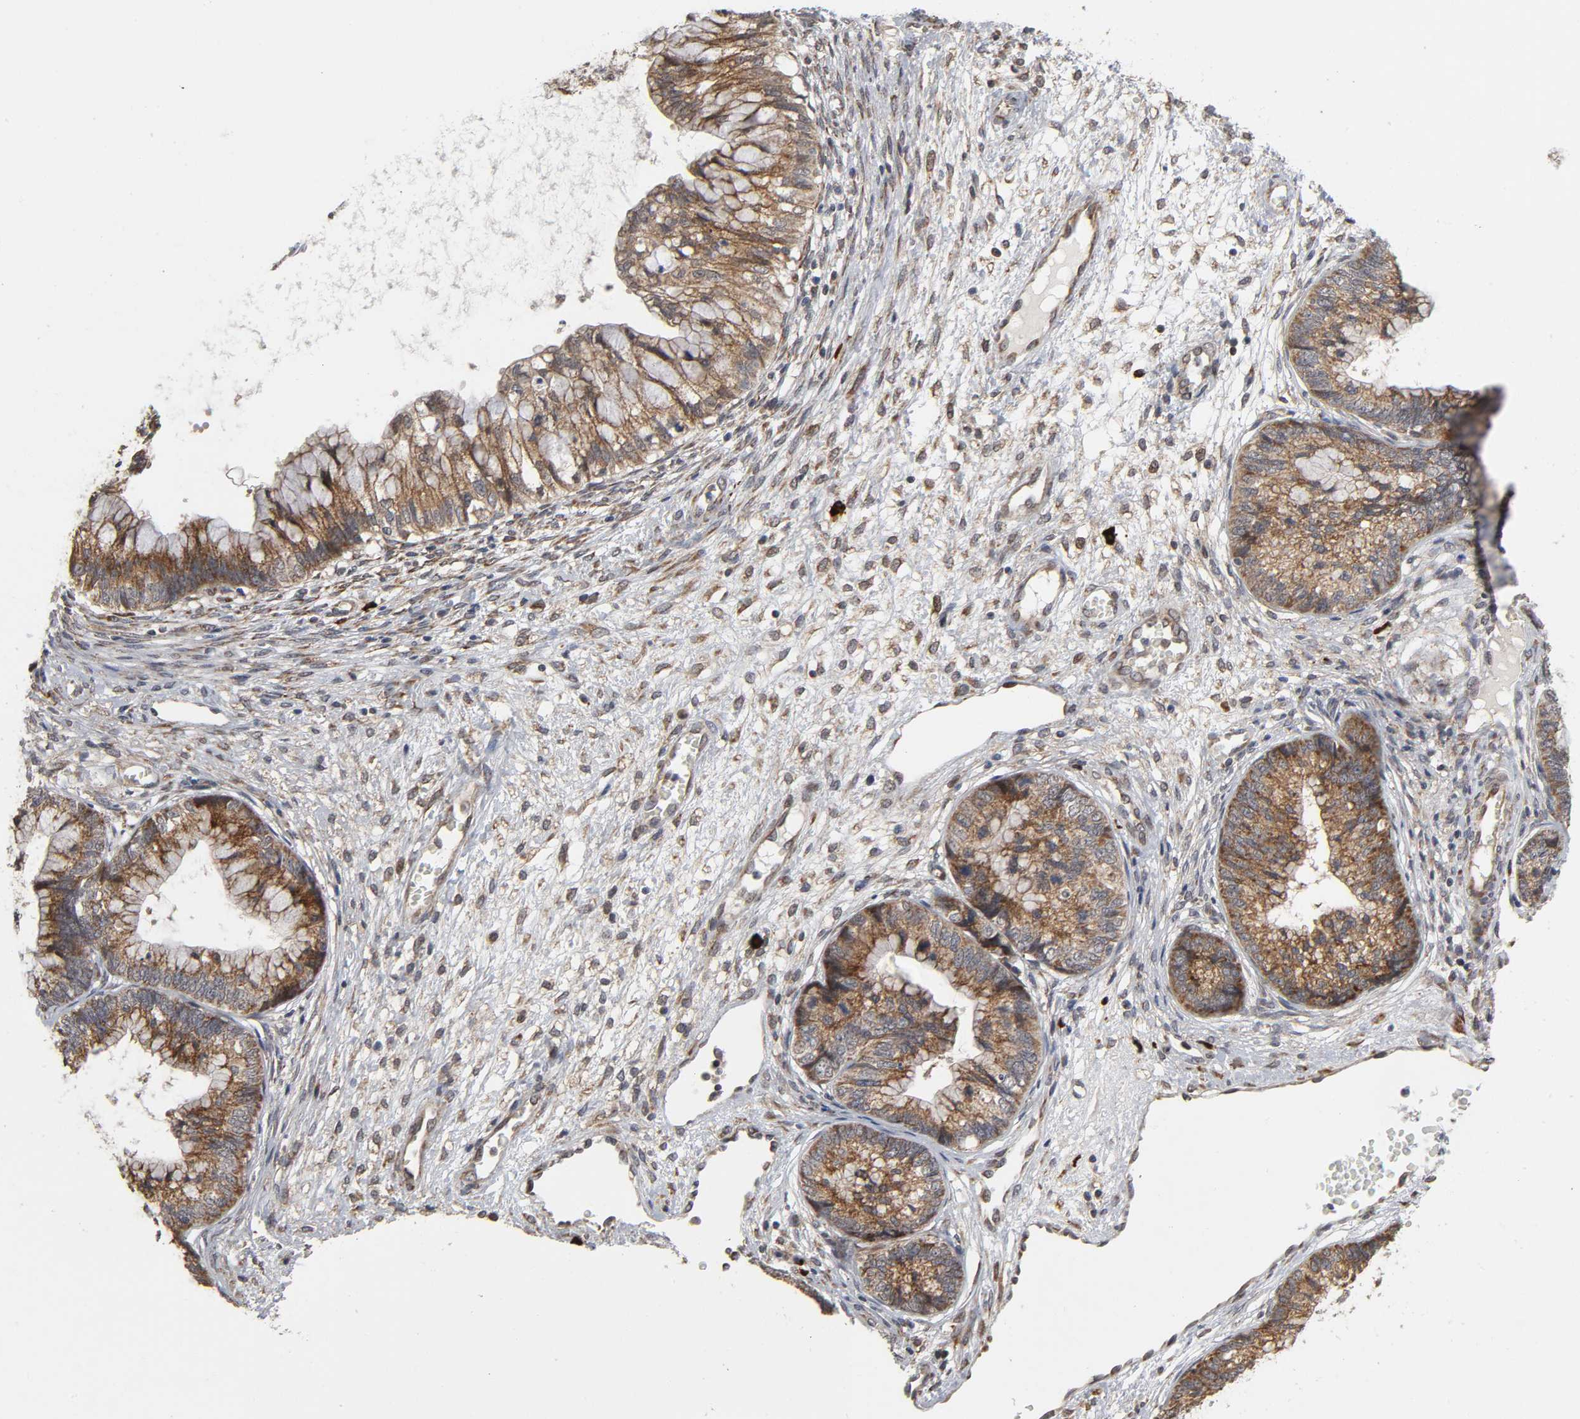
{"staining": {"intensity": "strong", "quantity": ">75%", "location": "cytoplasmic/membranous"}, "tissue": "cervical cancer", "cell_type": "Tumor cells", "image_type": "cancer", "snomed": [{"axis": "morphology", "description": "Adenocarcinoma, NOS"}, {"axis": "topography", "description": "Cervix"}], "caption": "Cervical cancer (adenocarcinoma) was stained to show a protein in brown. There is high levels of strong cytoplasmic/membranous staining in approximately >75% of tumor cells.", "gene": "SLC30A9", "patient": {"sex": "female", "age": 44}}